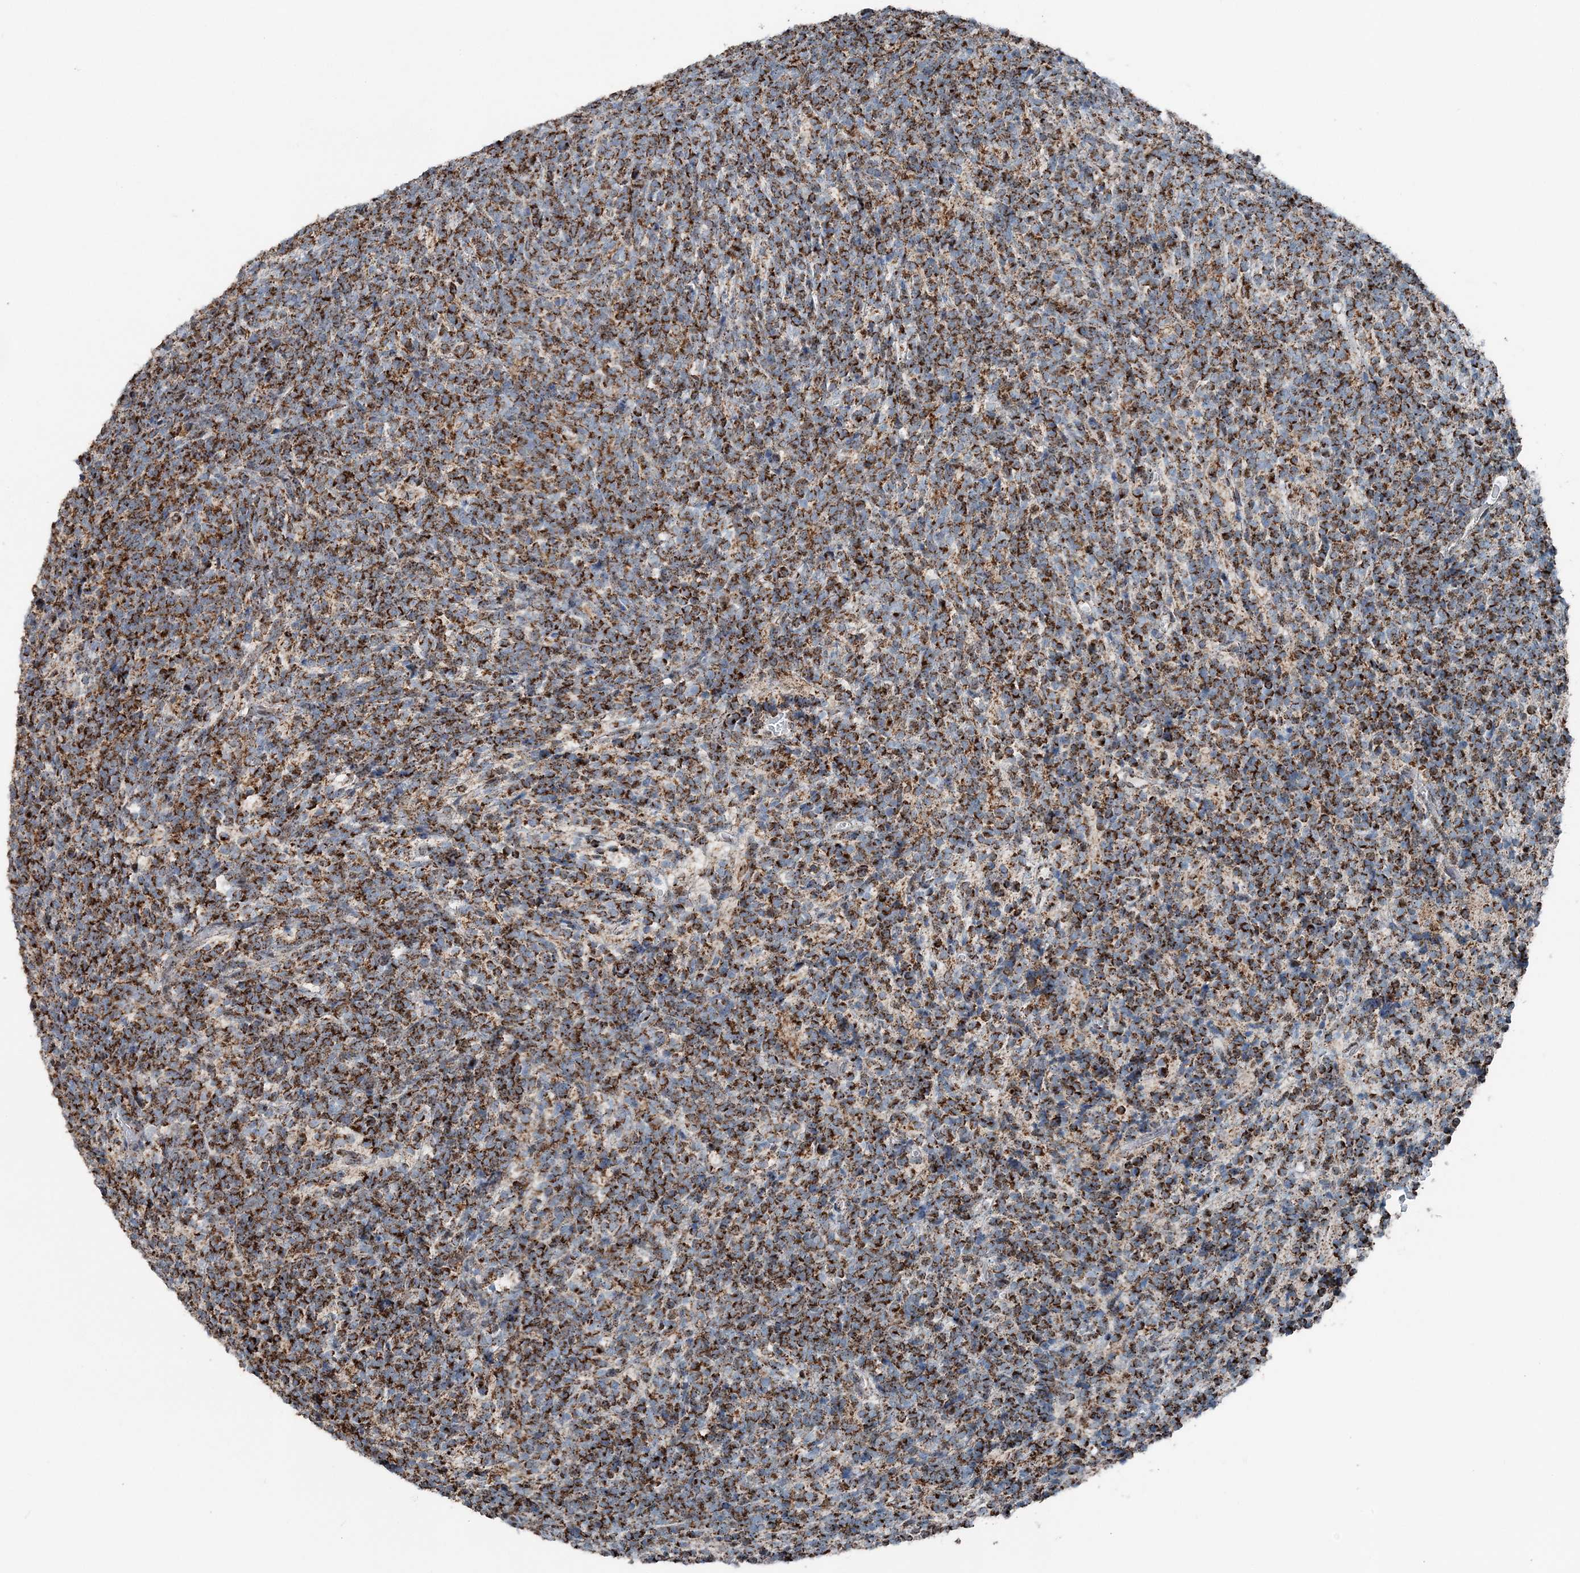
{"staining": {"intensity": "strong", "quantity": ">75%", "location": "cytoplasmic/membranous"}, "tissue": "glioma", "cell_type": "Tumor cells", "image_type": "cancer", "snomed": [{"axis": "morphology", "description": "Glioma, malignant, Low grade"}, {"axis": "topography", "description": "Brain"}], "caption": "High-power microscopy captured an immunohistochemistry (IHC) histopathology image of glioma, revealing strong cytoplasmic/membranous staining in about >75% of tumor cells. (IHC, brightfield microscopy, high magnification).", "gene": "SUCLG1", "patient": {"sex": "female", "age": 1}}